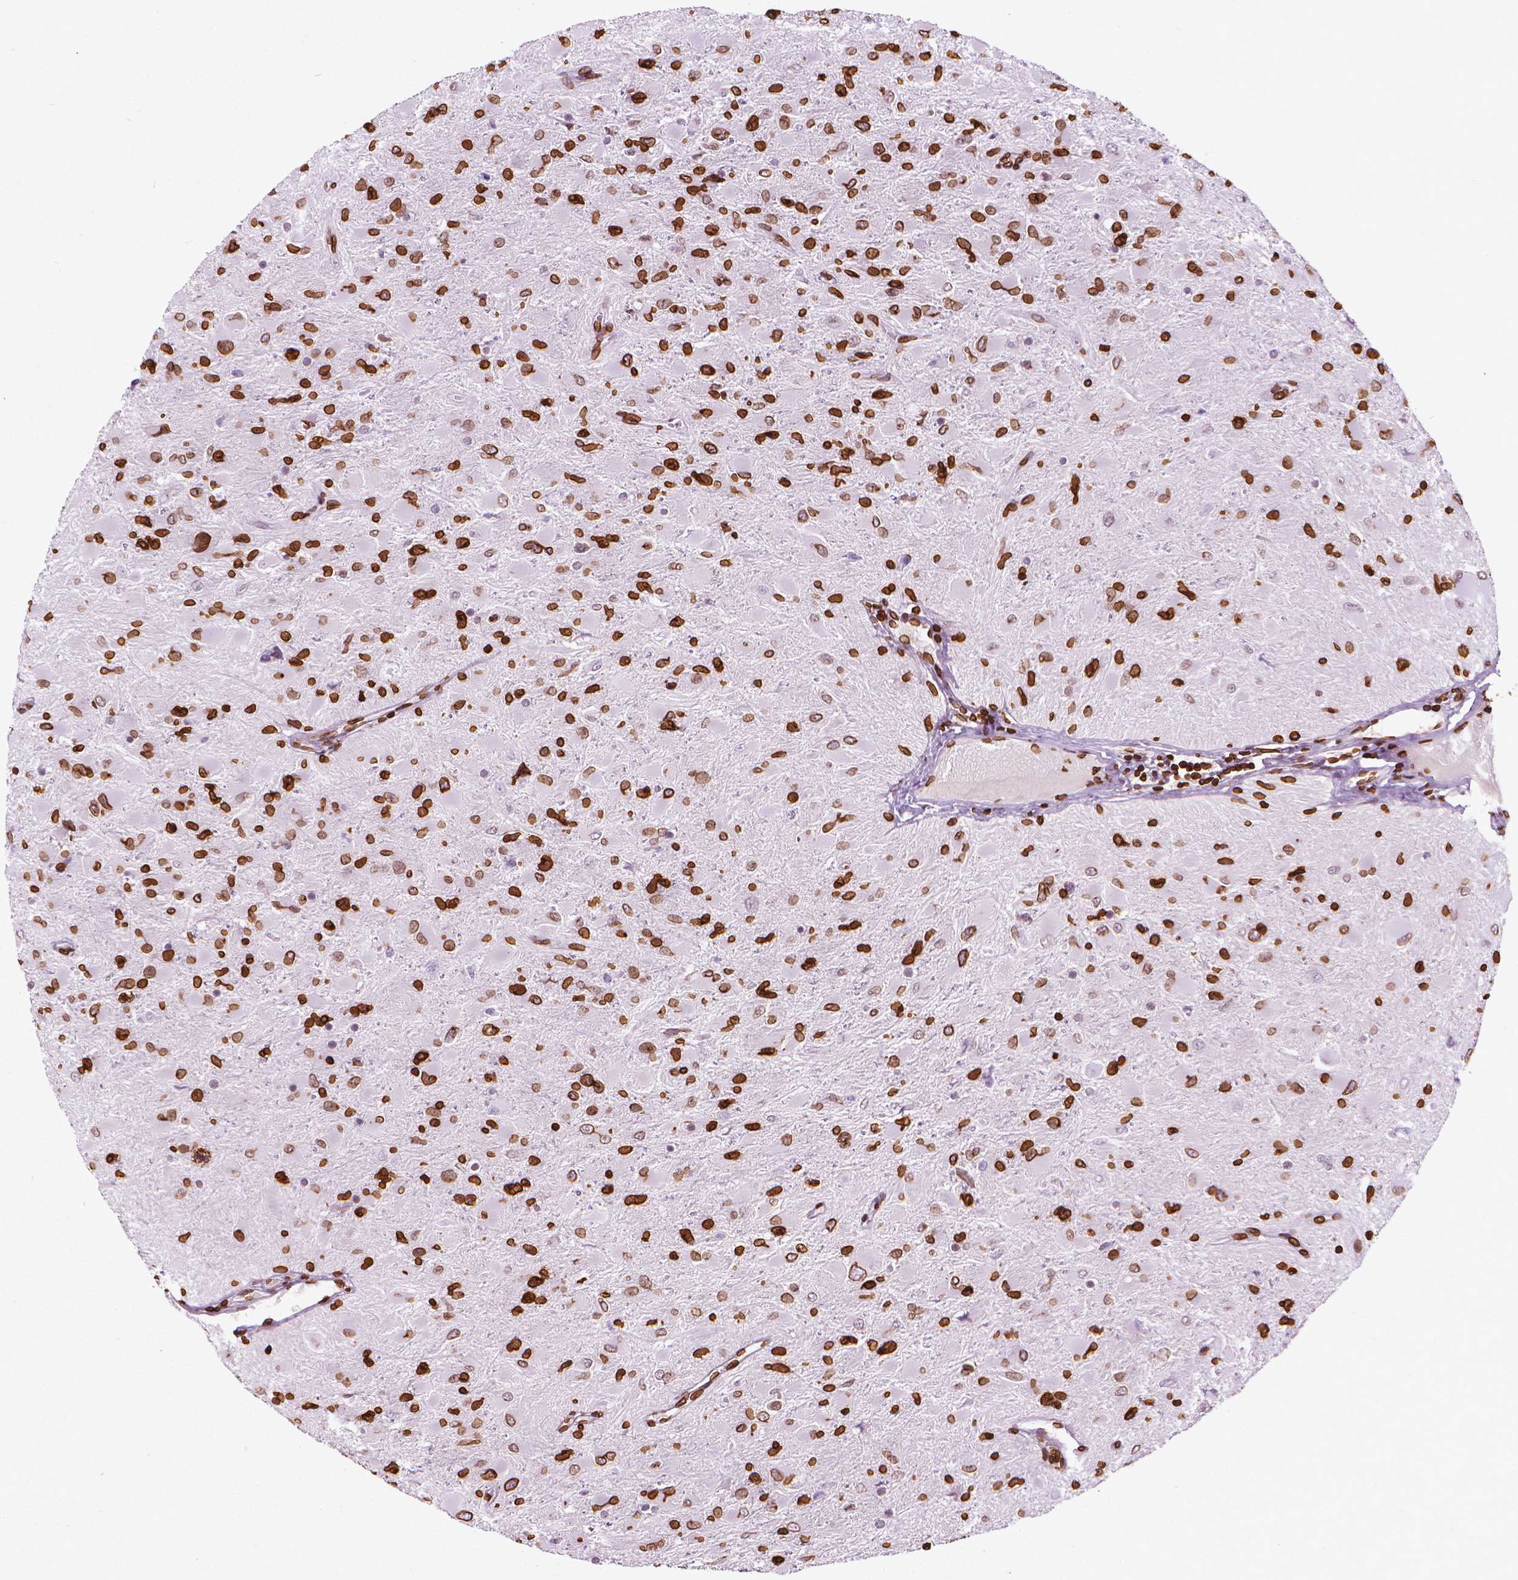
{"staining": {"intensity": "strong", "quantity": ">75%", "location": "cytoplasmic/membranous,nuclear"}, "tissue": "glioma", "cell_type": "Tumor cells", "image_type": "cancer", "snomed": [{"axis": "morphology", "description": "Glioma, malignant, High grade"}, {"axis": "topography", "description": "Cerebral cortex"}], "caption": "Strong cytoplasmic/membranous and nuclear staining for a protein is appreciated in about >75% of tumor cells of glioma using IHC.", "gene": "LMNB1", "patient": {"sex": "female", "age": 36}}